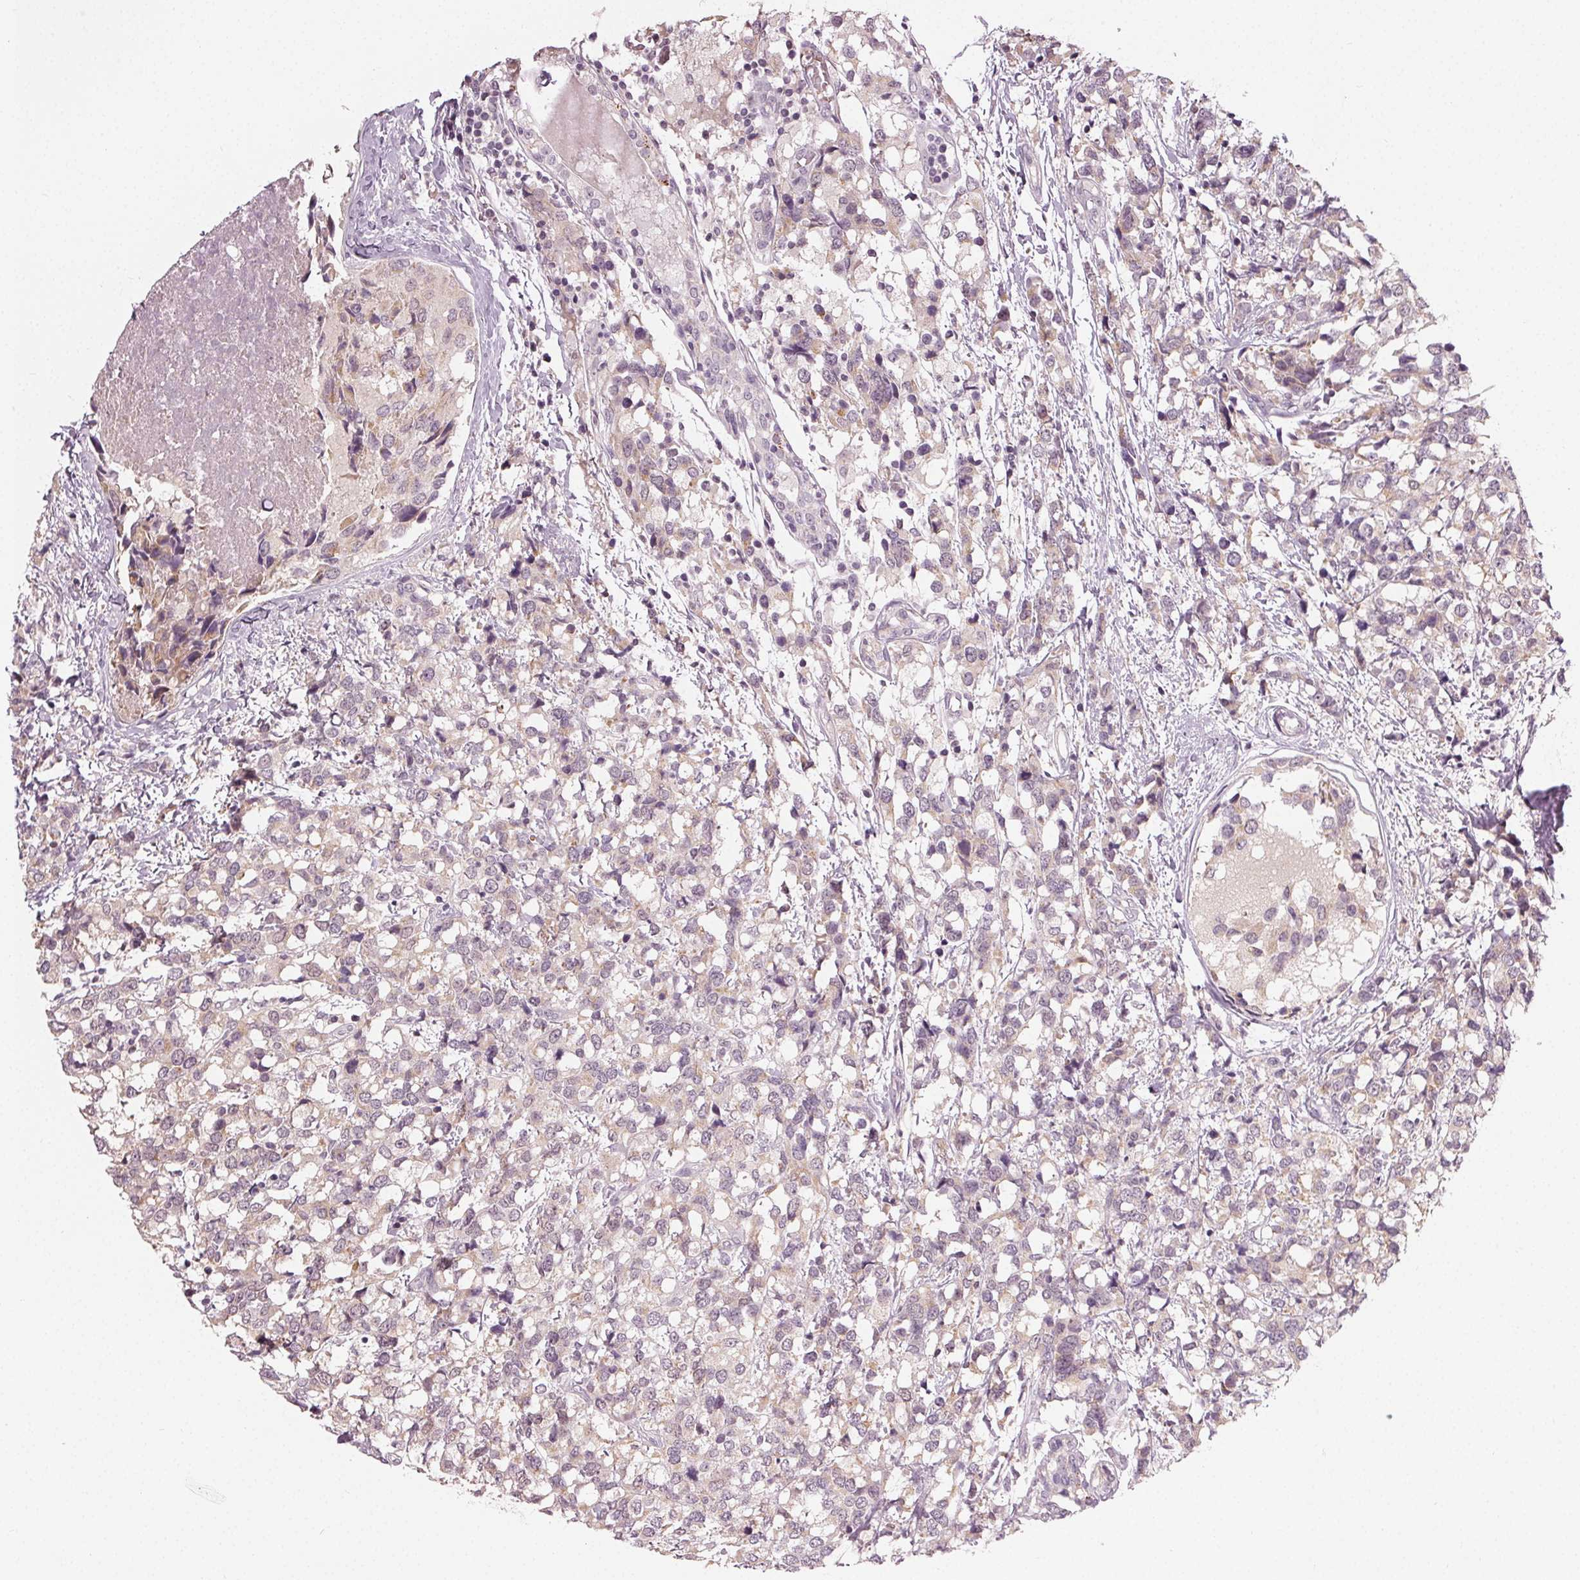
{"staining": {"intensity": "weak", "quantity": "<25%", "location": "cytoplasmic/membranous"}, "tissue": "breast cancer", "cell_type": "Tumor cells", "image_type": "cancer", "snomed": [{"axis": "morphology", "description": "Lobular carcinoma"}, {"axis": "topography", "description": "Breast"}], "caption": "This is an immunohistochemistry (IHC) histopathology image of lobular carcinoma (breast). There is no staining in tumor cells.", "gene": "ZNF605", "patient": {"sex": "female", "age": 59}}